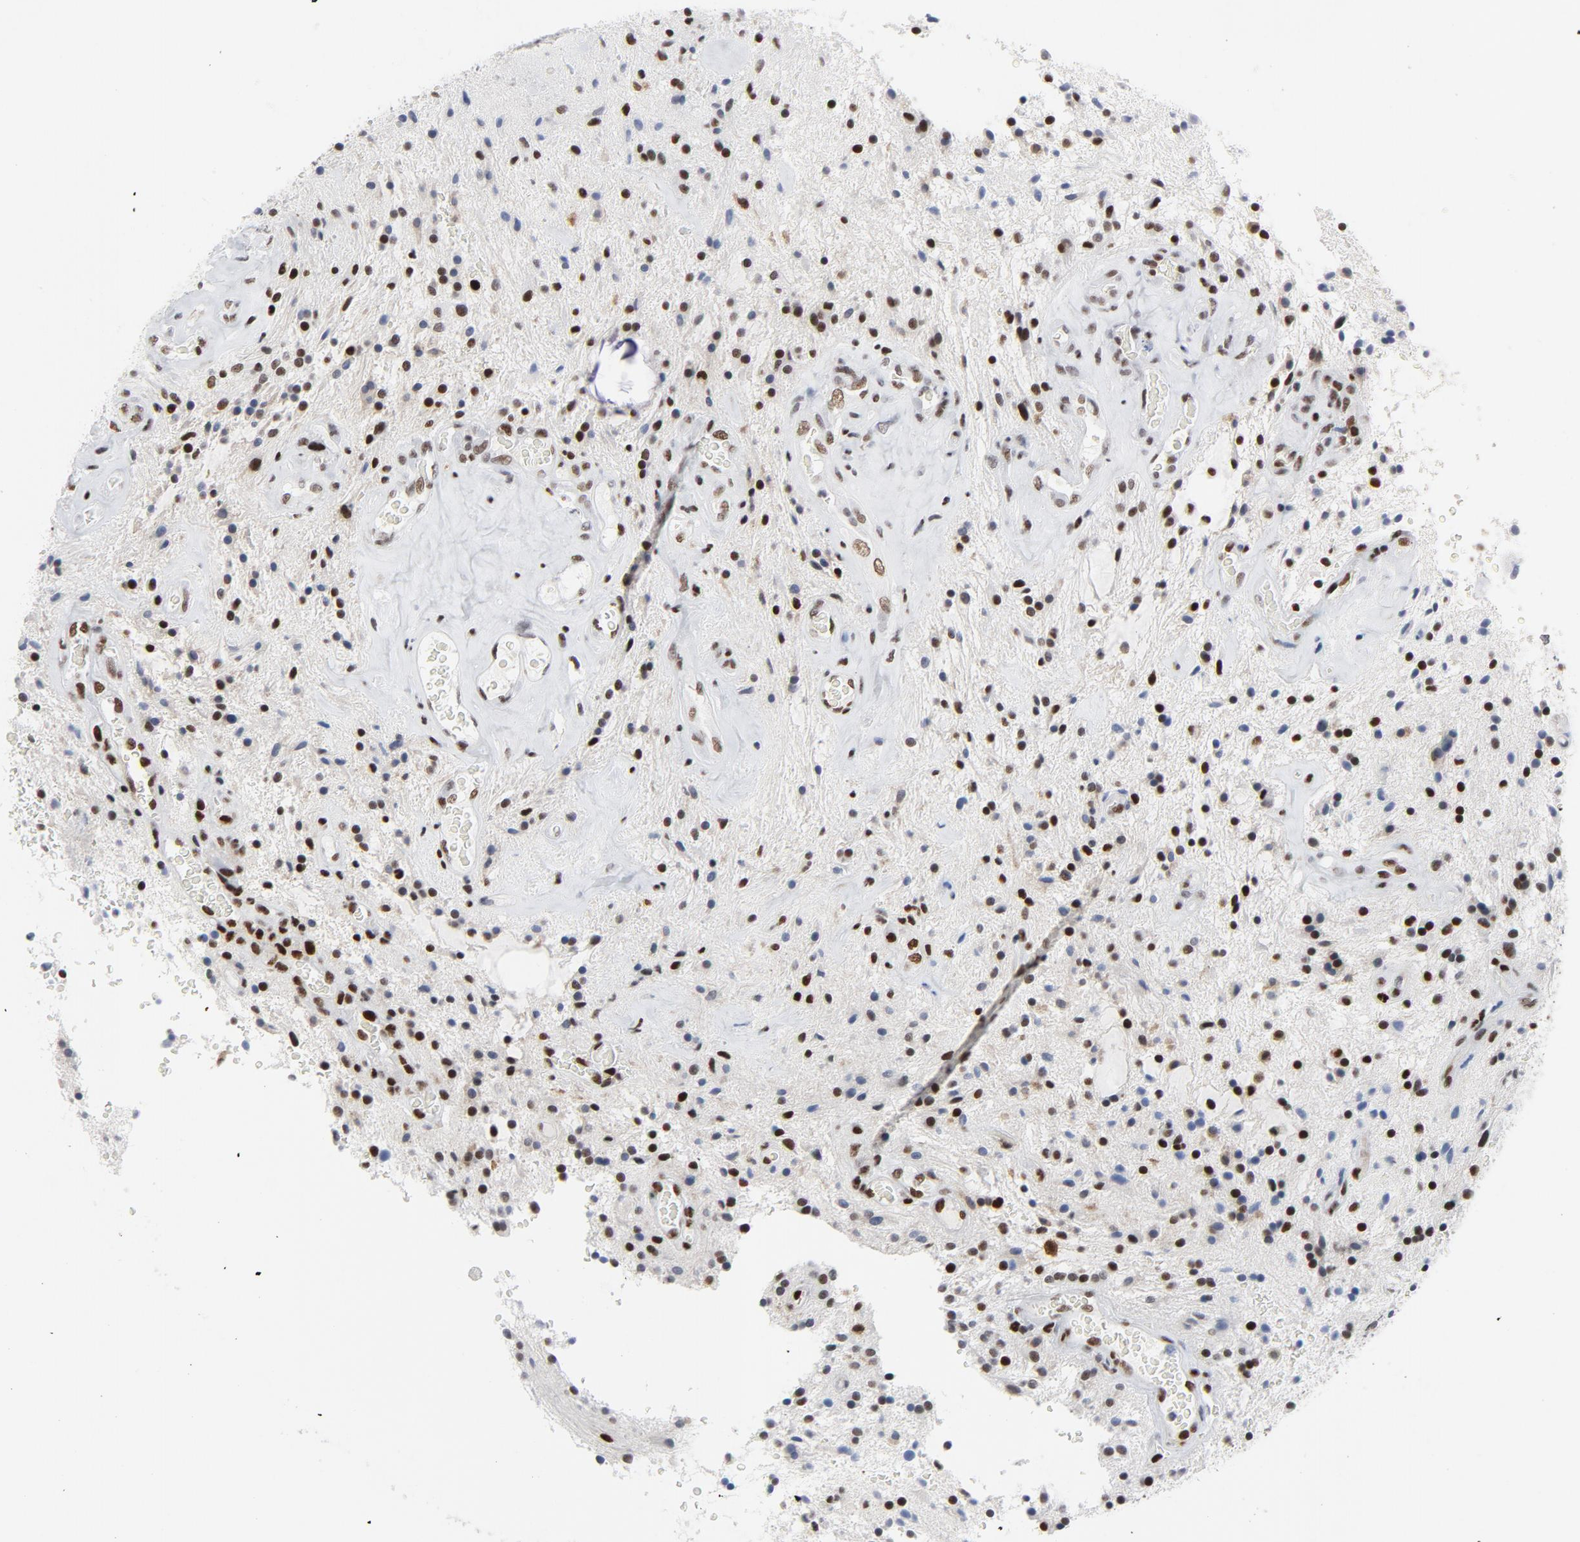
{"staining": {"intensity": "strong", "quantity": "25%-75%", "location": "nuclear"}, "tissue": "glioma", "cell_type": "Tumor cells", "image_type": "cancer", "snomed": [{"axis": "morphology", "description": "Glioma, malignant, NOS"}, {"axis": "topography", "description": "Cerebellum"}], "caption": "Immunohistochemistry (IHC) of human glioma (malignant) exhibits high levels of strong nuclear staining in approximately 25%-75% of tumor cells.", "gene": "POLD1", "patient": {"sex": "female", "age": 10}}